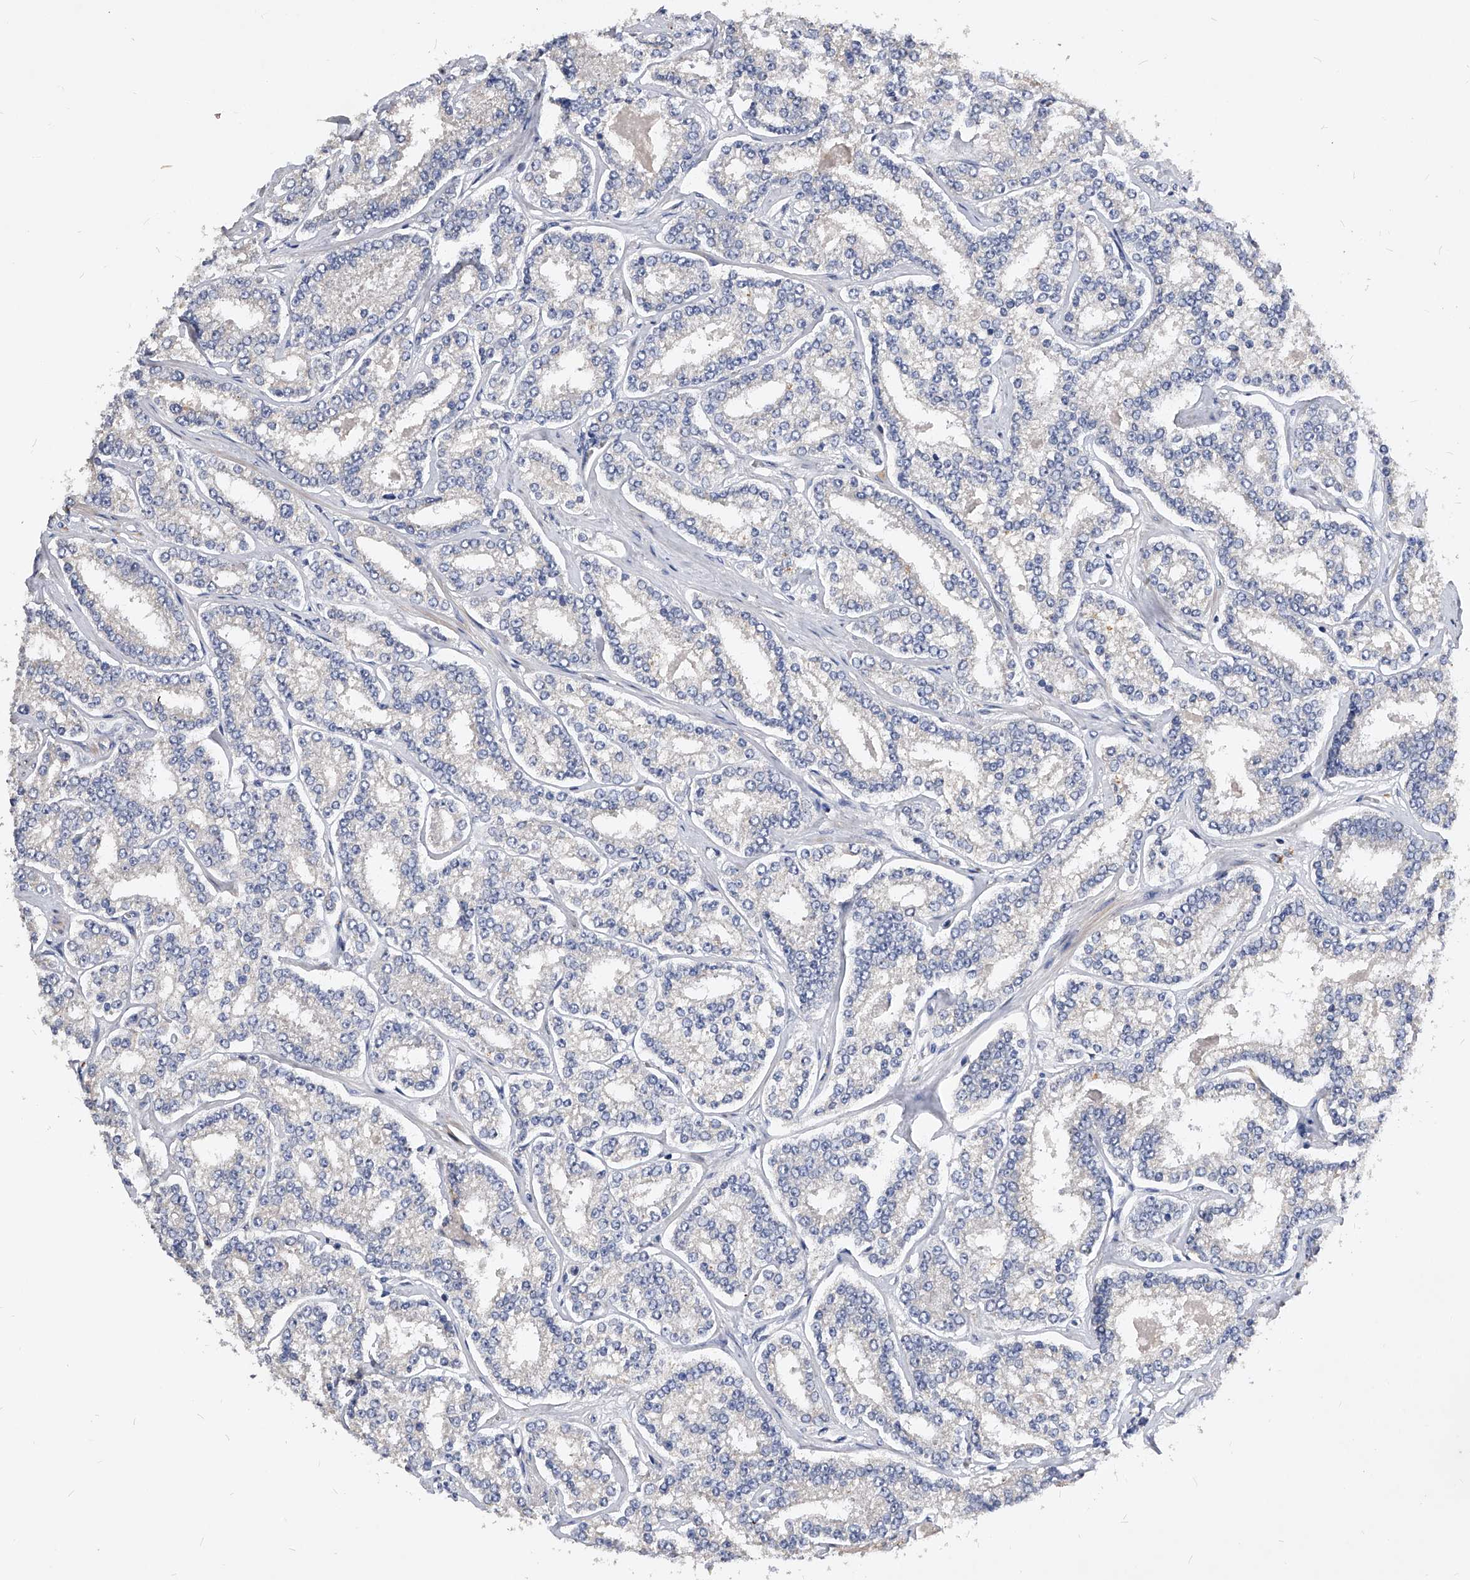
{"staining": {"intensity": "negative", "quantity": "none", "location": "none"}, "tissue": "prostate cancer", "cell_type": "Tumor cells", "image_type": "cancer", "snomed": [{"axis": "morphology", "description": "Normal tissue, NOS"}, {"axis": "morphology", "description": "Adenocarcinoma, High grade"}, {"axis": "topography", "description": "Prostate"}], "caption": "IHC image of human prostate adenocarcinoma (high-grade) stained for a protein (brown), which exhibits no positivity in tumor cells.", "gene": "ARL4C", "patient": {"sex": "male", "age": 83}}